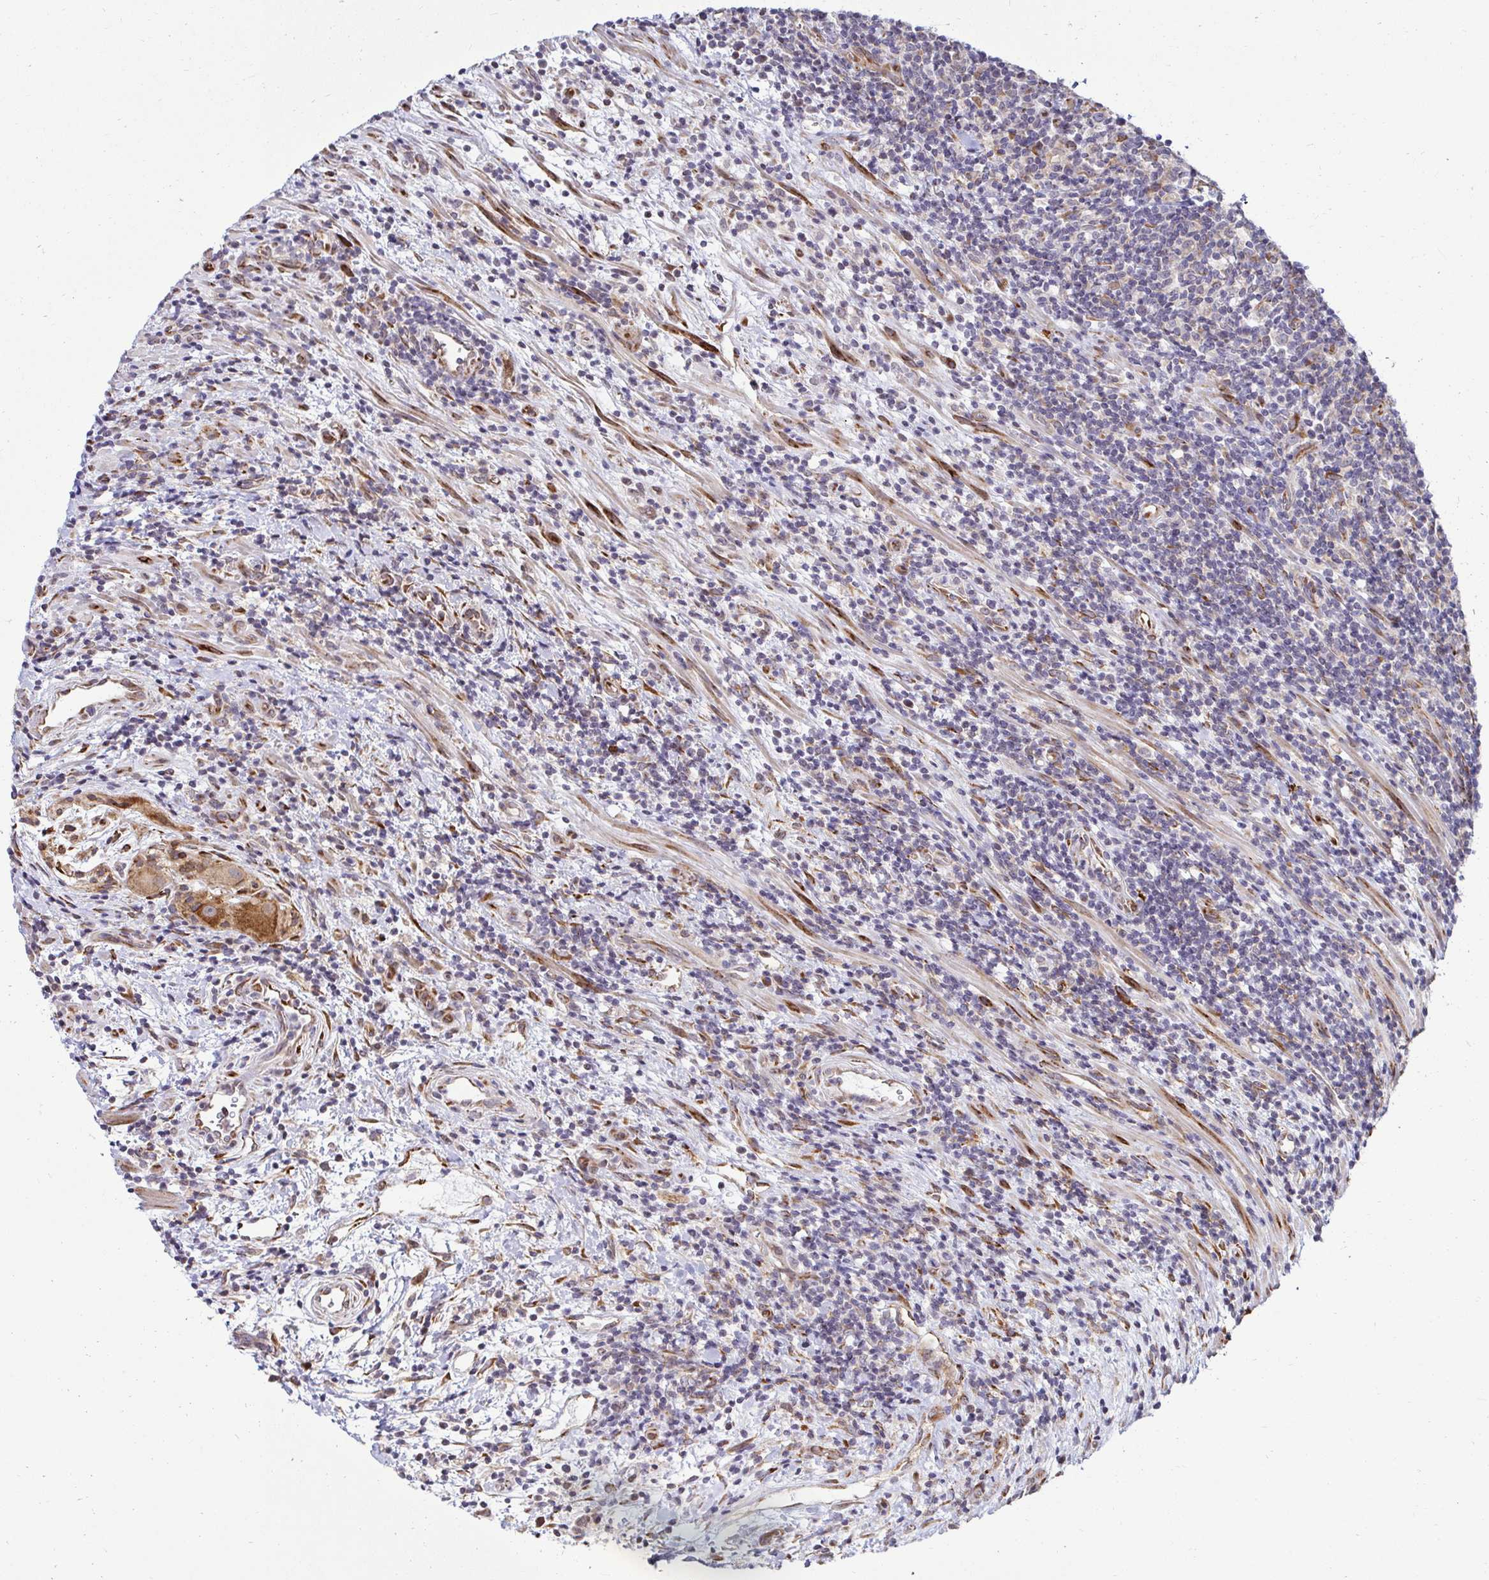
{"staining": {"intensity": "negative", "quantity": "none", "location": "none"}, "tissue": "lymphoma", "cell_type": "Tumor cells", "image_type": "cancer", "snomed": [{"axis": "morphology", "description": "Malignant lymphoma, non-Hodgkin's type, High grade"}, {"axis": "topography", "description": "Small intestine"}], "caption": "Photomicrograph shows no protein staining in tumor cells of lymphoma tissue. Brightfield microscopy of IHC stained with DAB (3,3'-diaminobenzidine) (brown) and hematoxylin (blue), captured at high magnification.", "gene": "HPS1", "patient": {"sex": "female", "age": 56}}